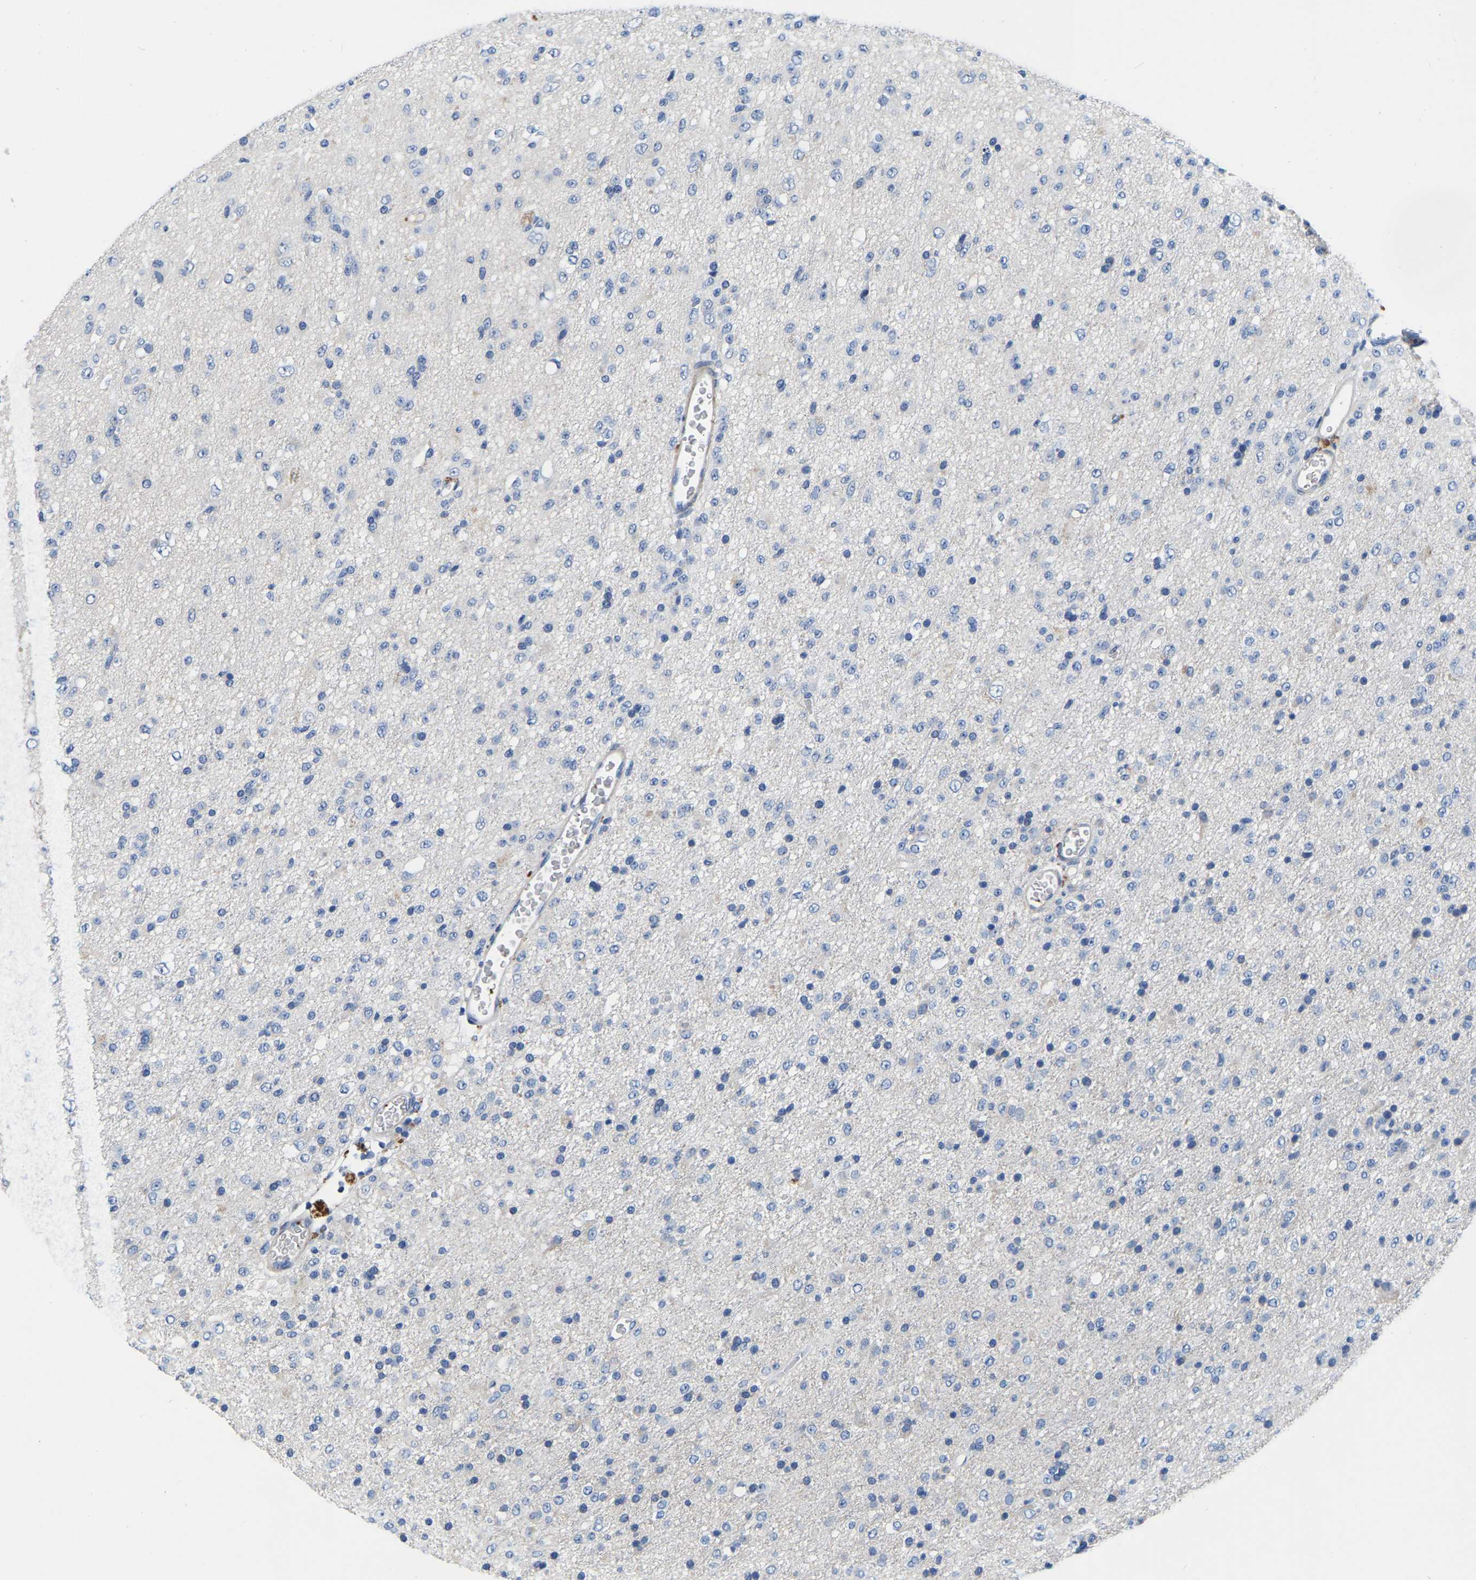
{"staining": {"intensity": "negative", "quantity": "none", "location": "none"}, "tissue": "glioma", "cell_type": "Tumor cells", "image_type": "cancer", "snomed": [{"axis": "morphology", "description": "Glioma, malignant, Low grade"}, {"axis": "topography", "description": "Brain"}], "caption": "DAB (3,3'-diaminobenzidine) immunohistochemical staining of malignant glioma (low-grade) shows no significant positivity in tumor cells. (Stains: DAB immunohistochemistry with hematoxylin counter stain, Microscopy: brightfield microscopy at high magnification).", "gene": "RAB27B", "patient": {"sex": "male", "age": 65}}